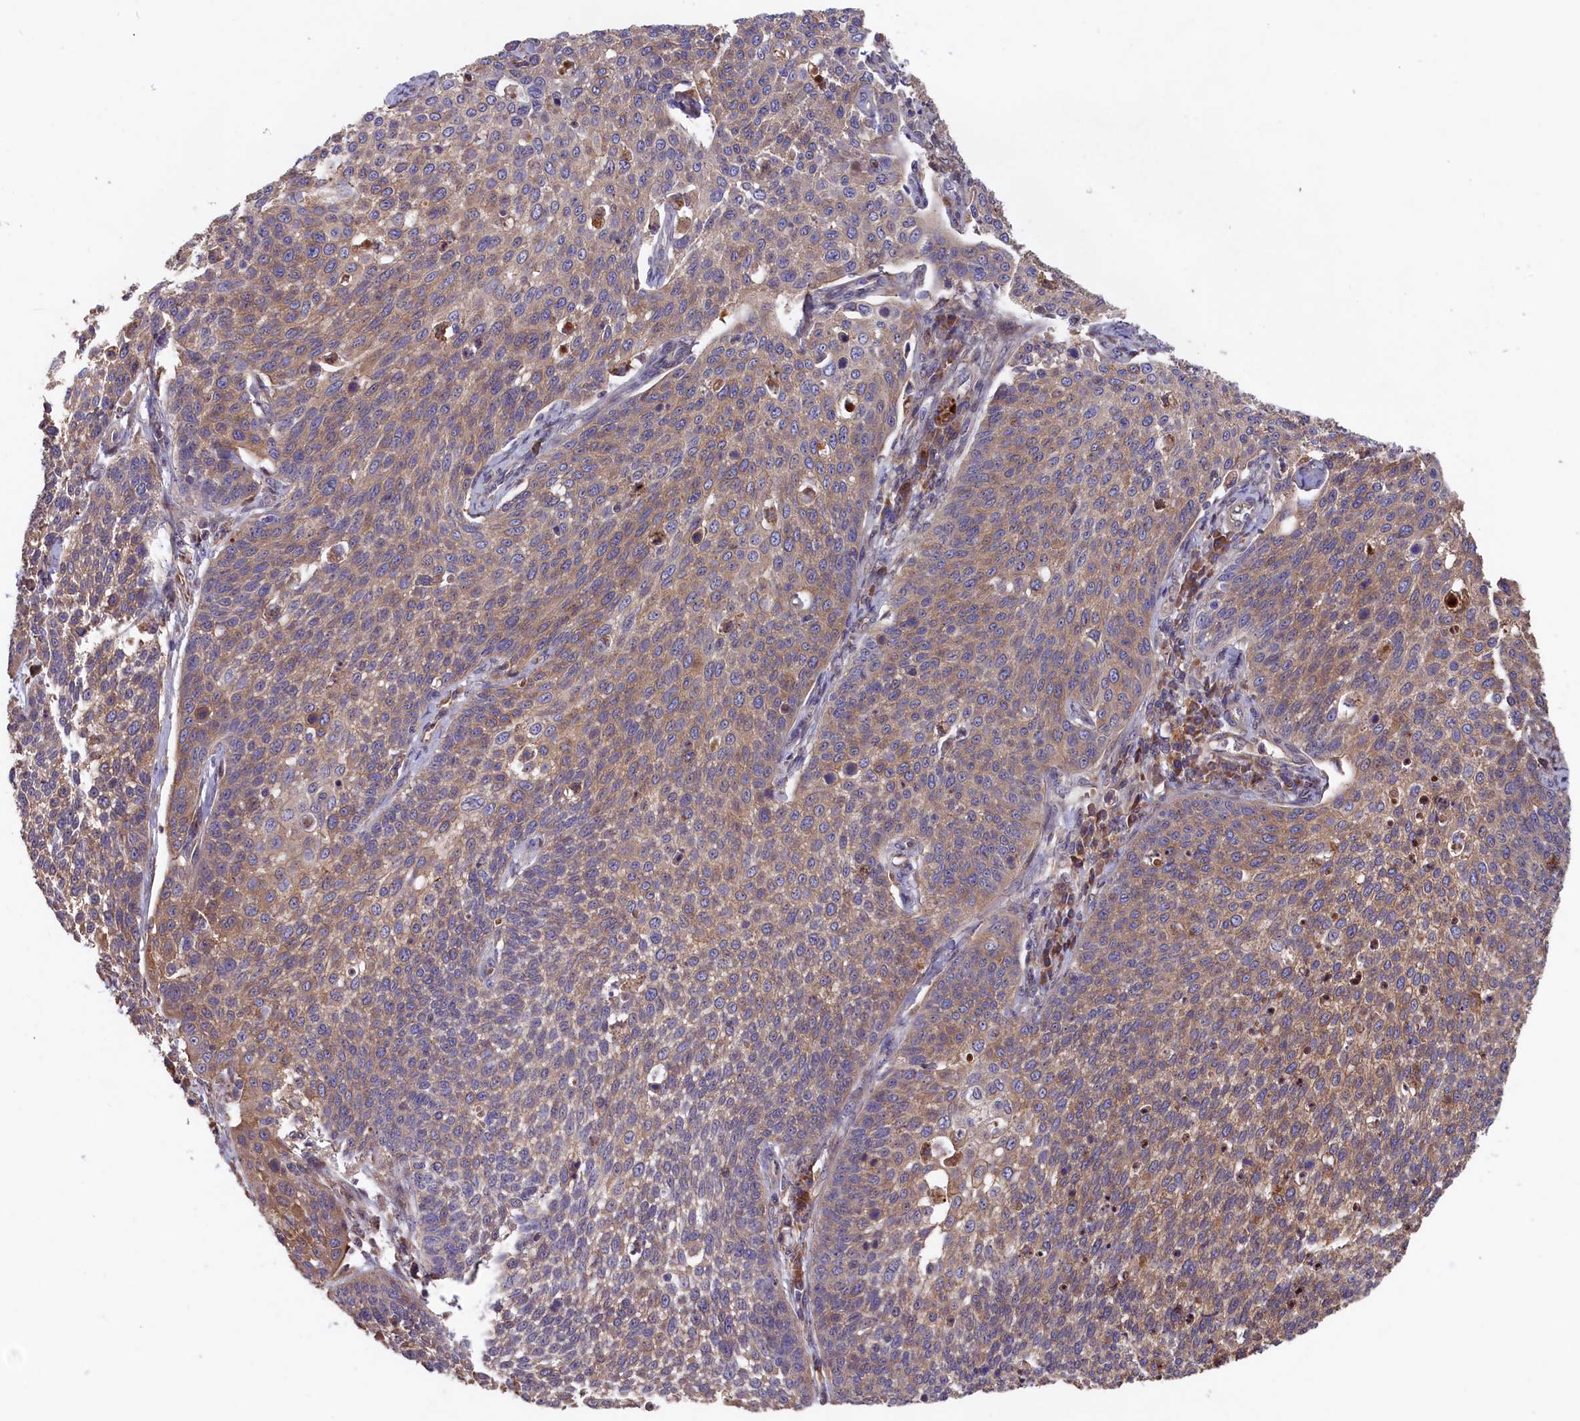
{"staining": {"intensity": "weak", "quantity": ">75%", "location": "cytoplasmic/membranous"}, "tissue": "cervical cancer", "cell_type": "Tumor cells", "image_type": "cancer", "snomed": [{"axis": "morphology", "description": "Squamous cell carcinoma, NOS"}, {"axis": "topography", "description": "Cervix"}], "caption": "A brown stain shows weak cytoplasmic/membranous expression of a protein in human cervical squamous cell carcinoma tumor cells.", "gene": "GREB1L", "patient": {"sex": "female", "age": 34}}